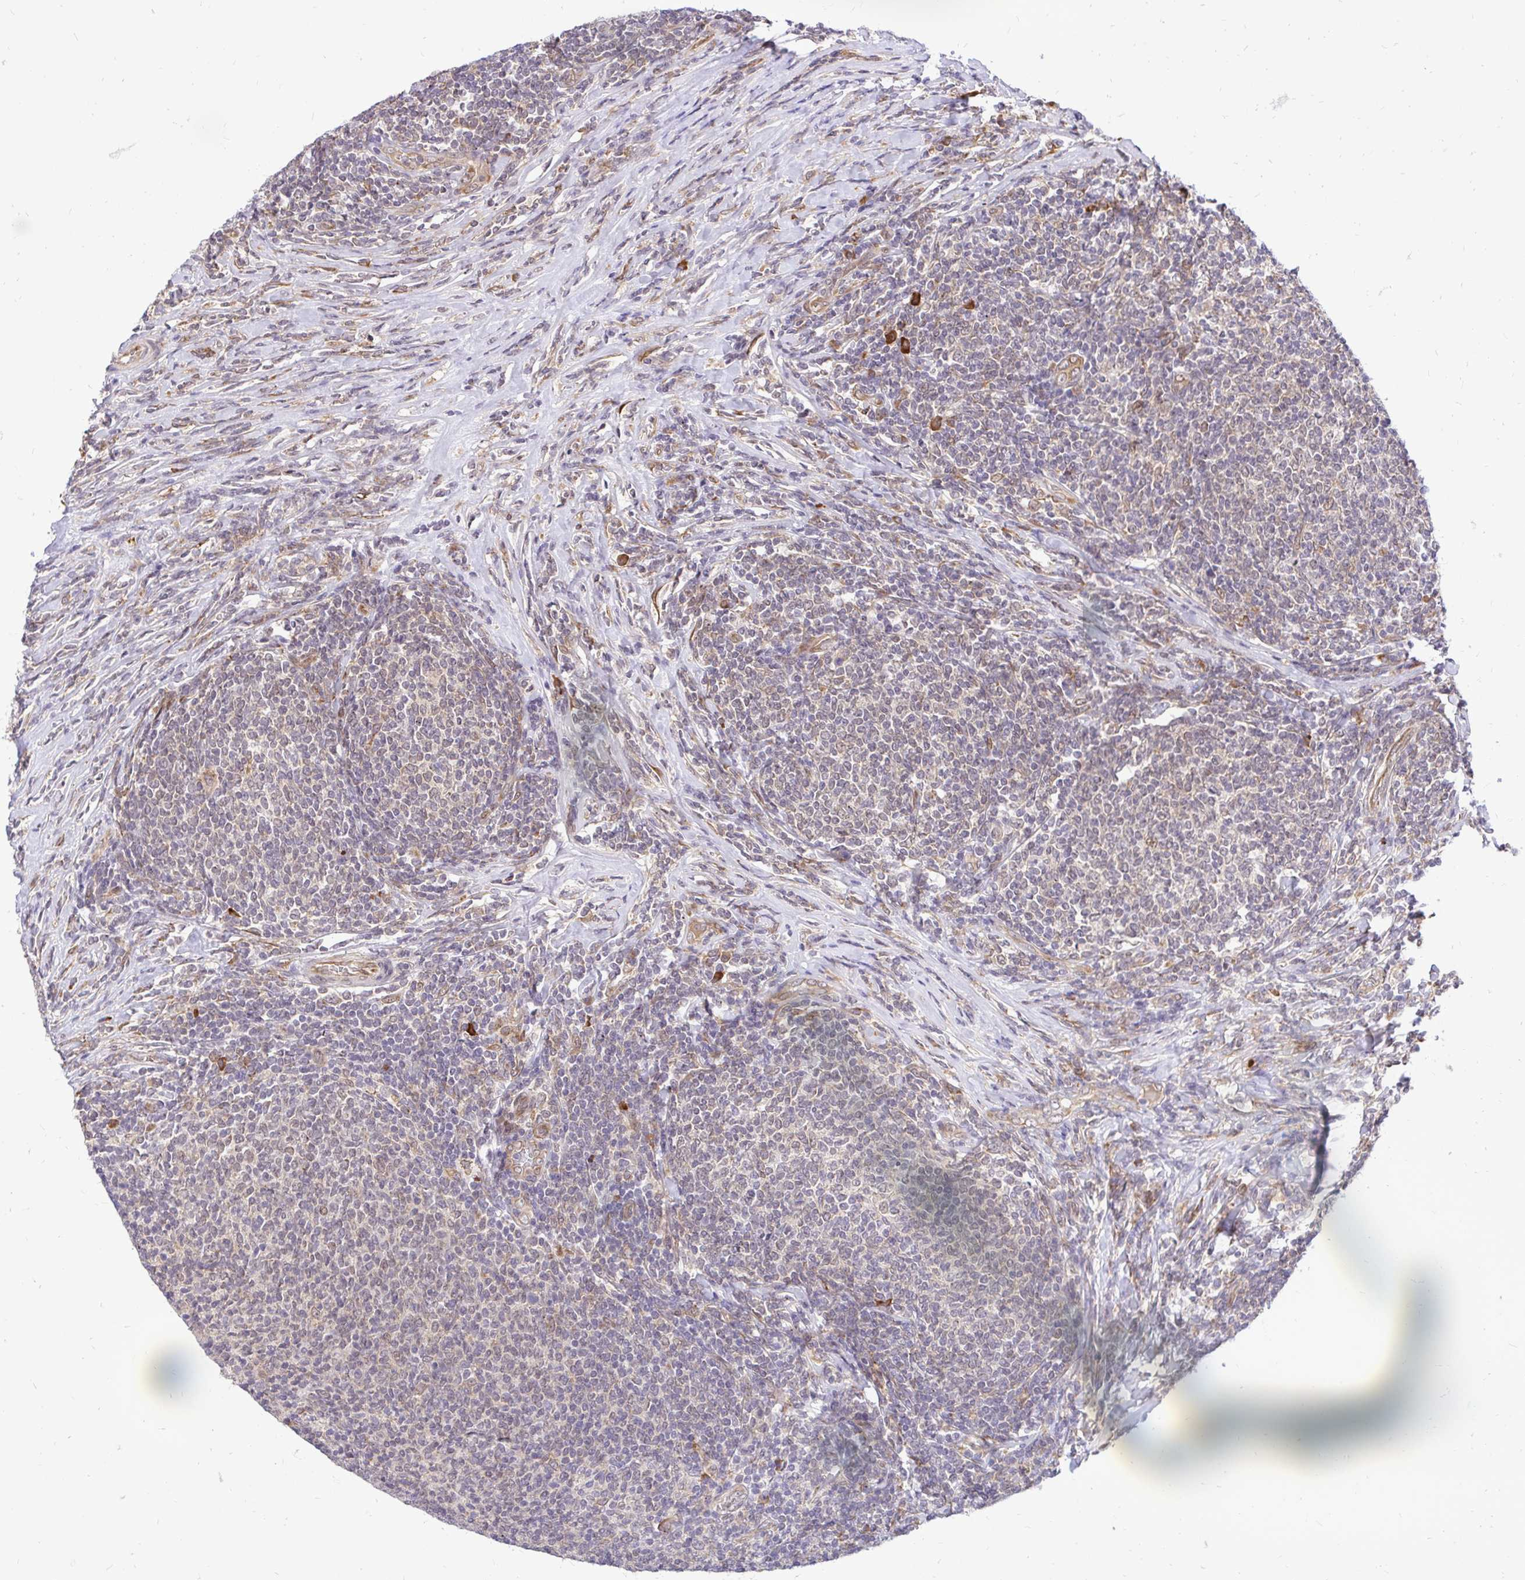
{"staining": {"intensity": "weak", "quantity": "25%-75%", "location": "nuclear"}, "tissue": "lymphoma", "cell_type": "Tumor cells", "image_type": "cancer", "snomed": [{"axis": "morphology", "description": "Malignant lymphoma, non-Hodgkin's type, Low grade"}, {"axis": "topography", "description": "Lymph node"}], "caption": "Immunohistochemical staining of human low-grade malignant lymphoma, non-Hodgkin's type displays low levels of weak nuclear protein expression in about 25%-75% of tumor cells.", "gene": "NAALAD2", "patient": {"sex": "male", "age": 52}}